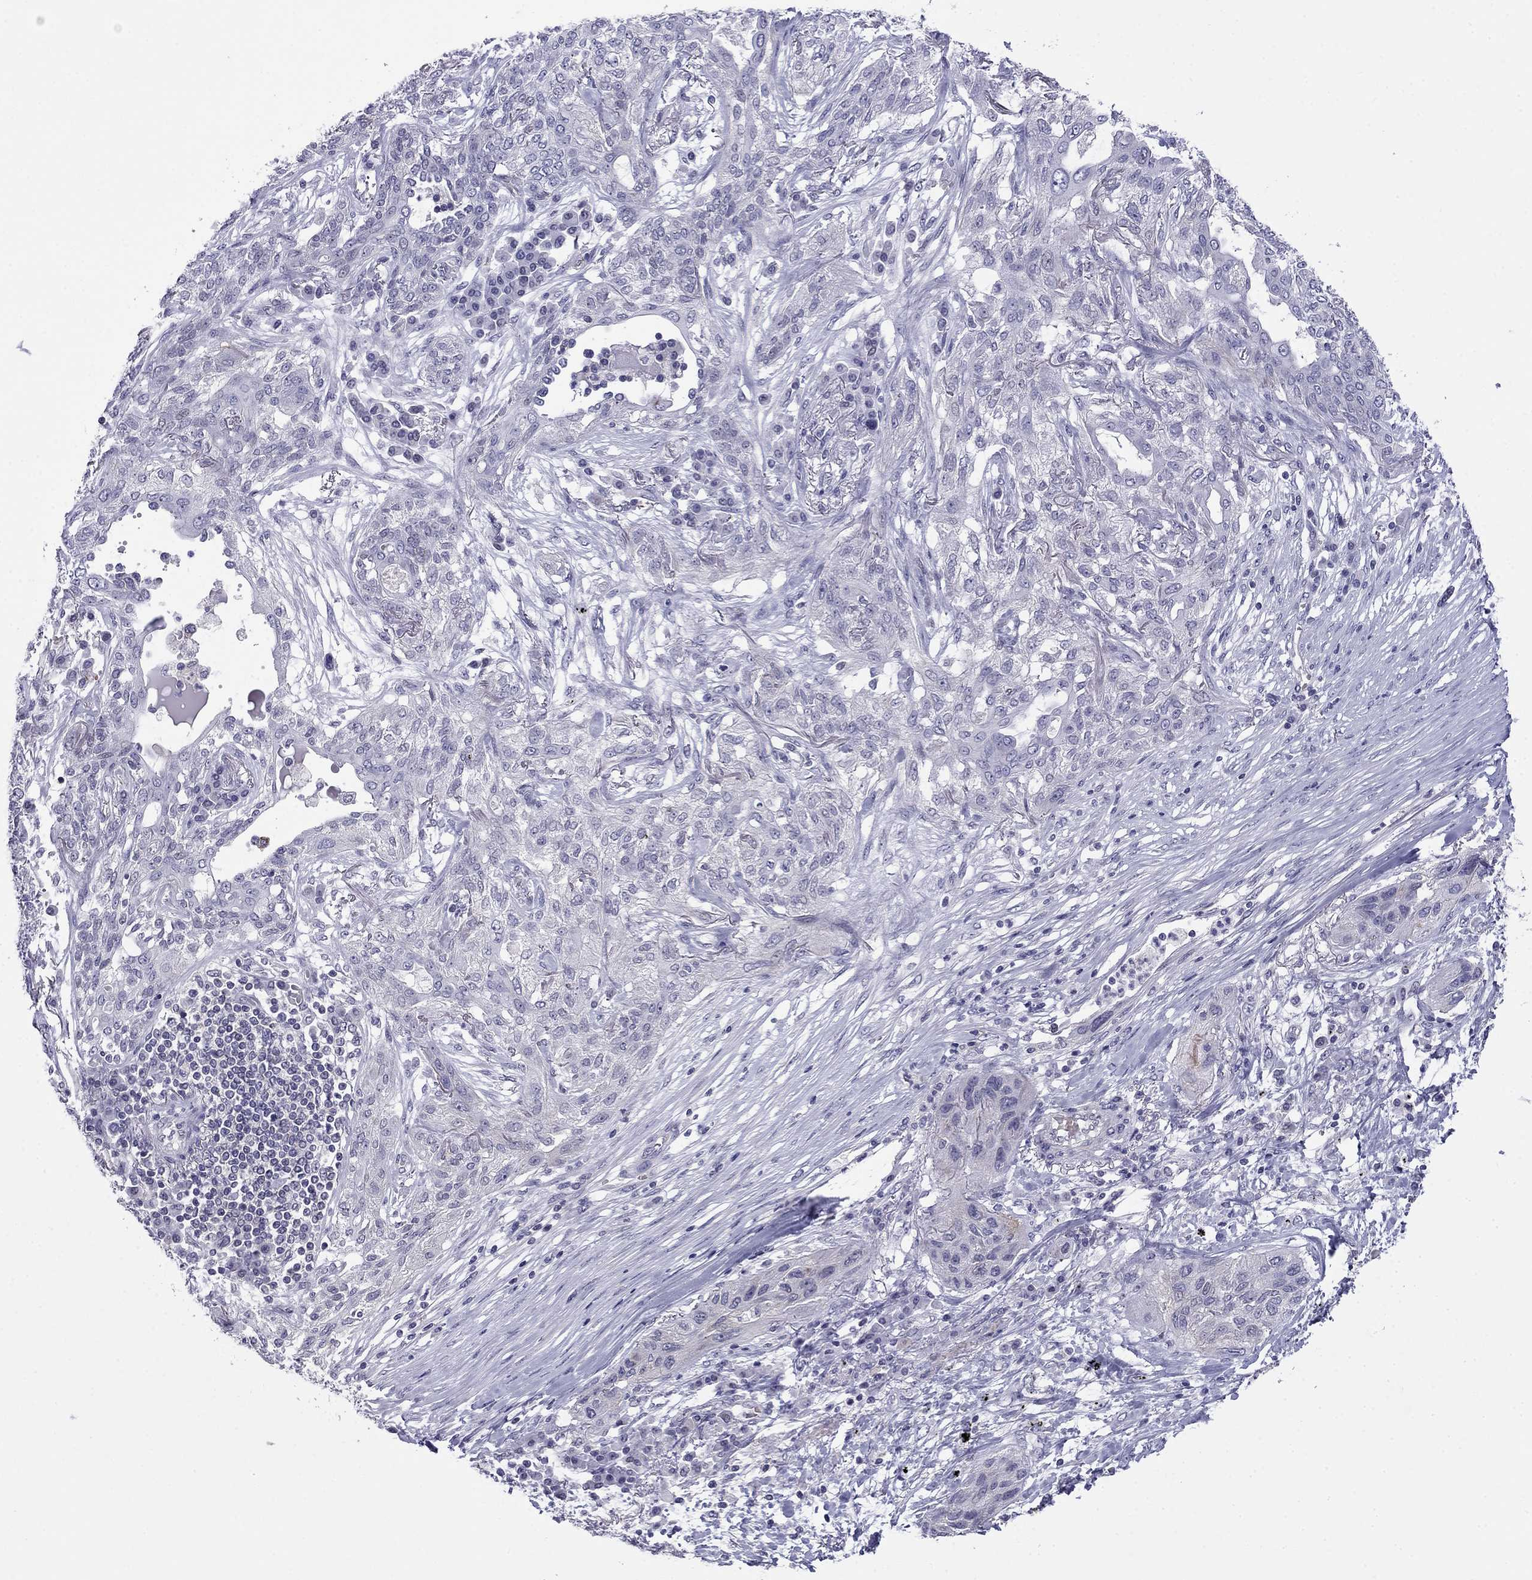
{"staining": {"intensity": "negative", "quantity": "none", "location": "none"}, "tissue": "lung cancer", "cell_type": "Tumor cells", "image_type": "cancer", "snomed": [{"axis": "morphology", "description": "Squamous cell carcinoma, NOS"}, {"axis": "topography", "description": "Lung"}], "caption": "Immunohistochemistry of lung cancer shows no positivity in tumor cells.", "gene": "PRR18", "patient": {"sex": "female", "age": 70}}